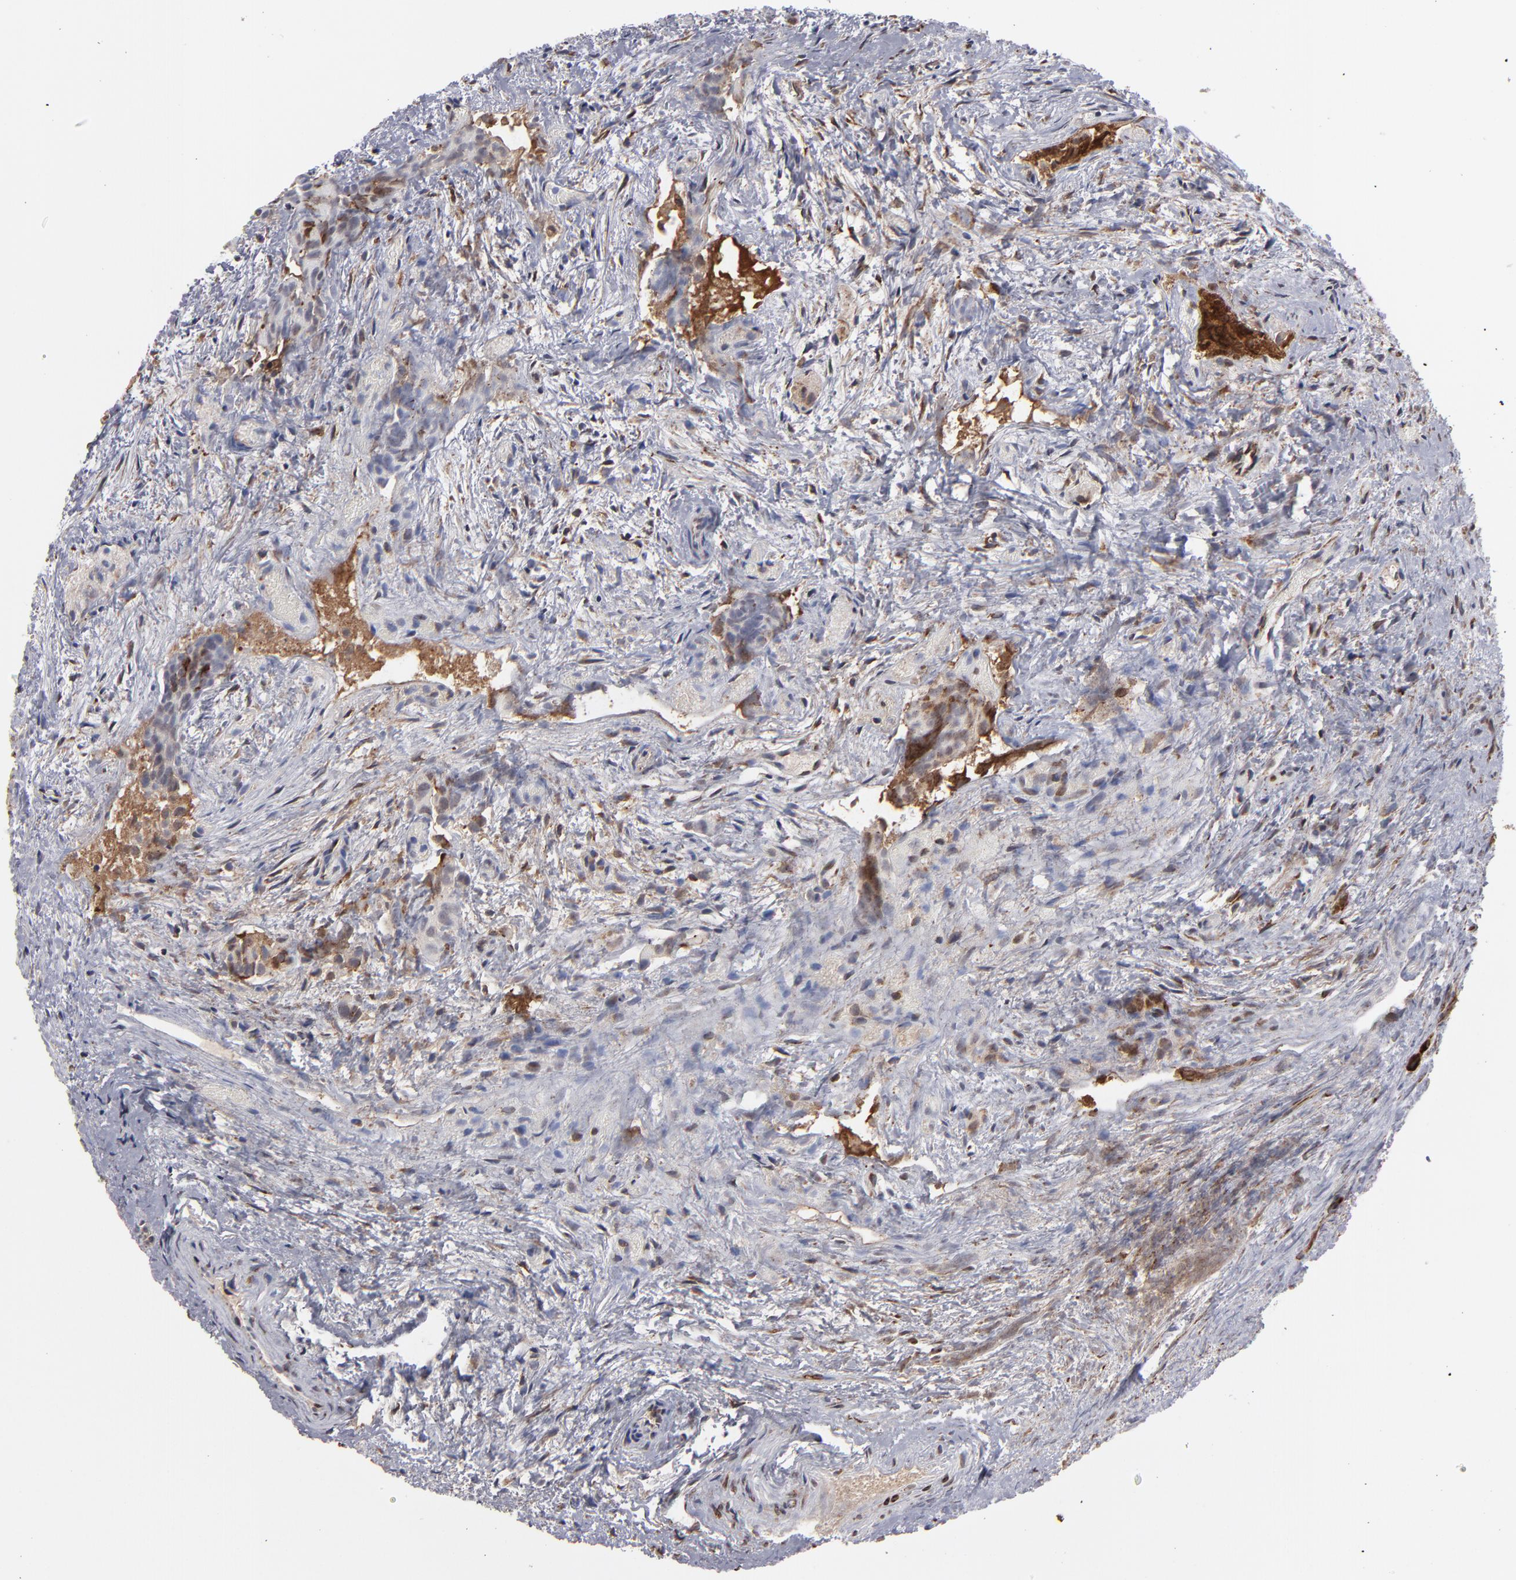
{"staining": {"intensity": "strong", "quantity": "<25%", "location": "cytoplasmic/membranous"}, "tissue": "urothelial cancer", "cell_type": "Tumor cells", "image_type": "cancer", "snomed": [{"axis": "morphology", "description": "Urothelial carcinoma, High grade"}, {"axis": "topography", "description": "Urinary bladder"}], "caption": "Protein expression by IHC displays strong cytoplasmic/membranous positivity in about <25% of tumor cells in urothelial cancer. Using DAB (3,3'-diaminobenzidine) (brown) and hematoxylin (blue) stains, captured at high magnification using brightfield microscopy.", "gene": "KTN1", "patient": {"sex": "female", "age": 78}}